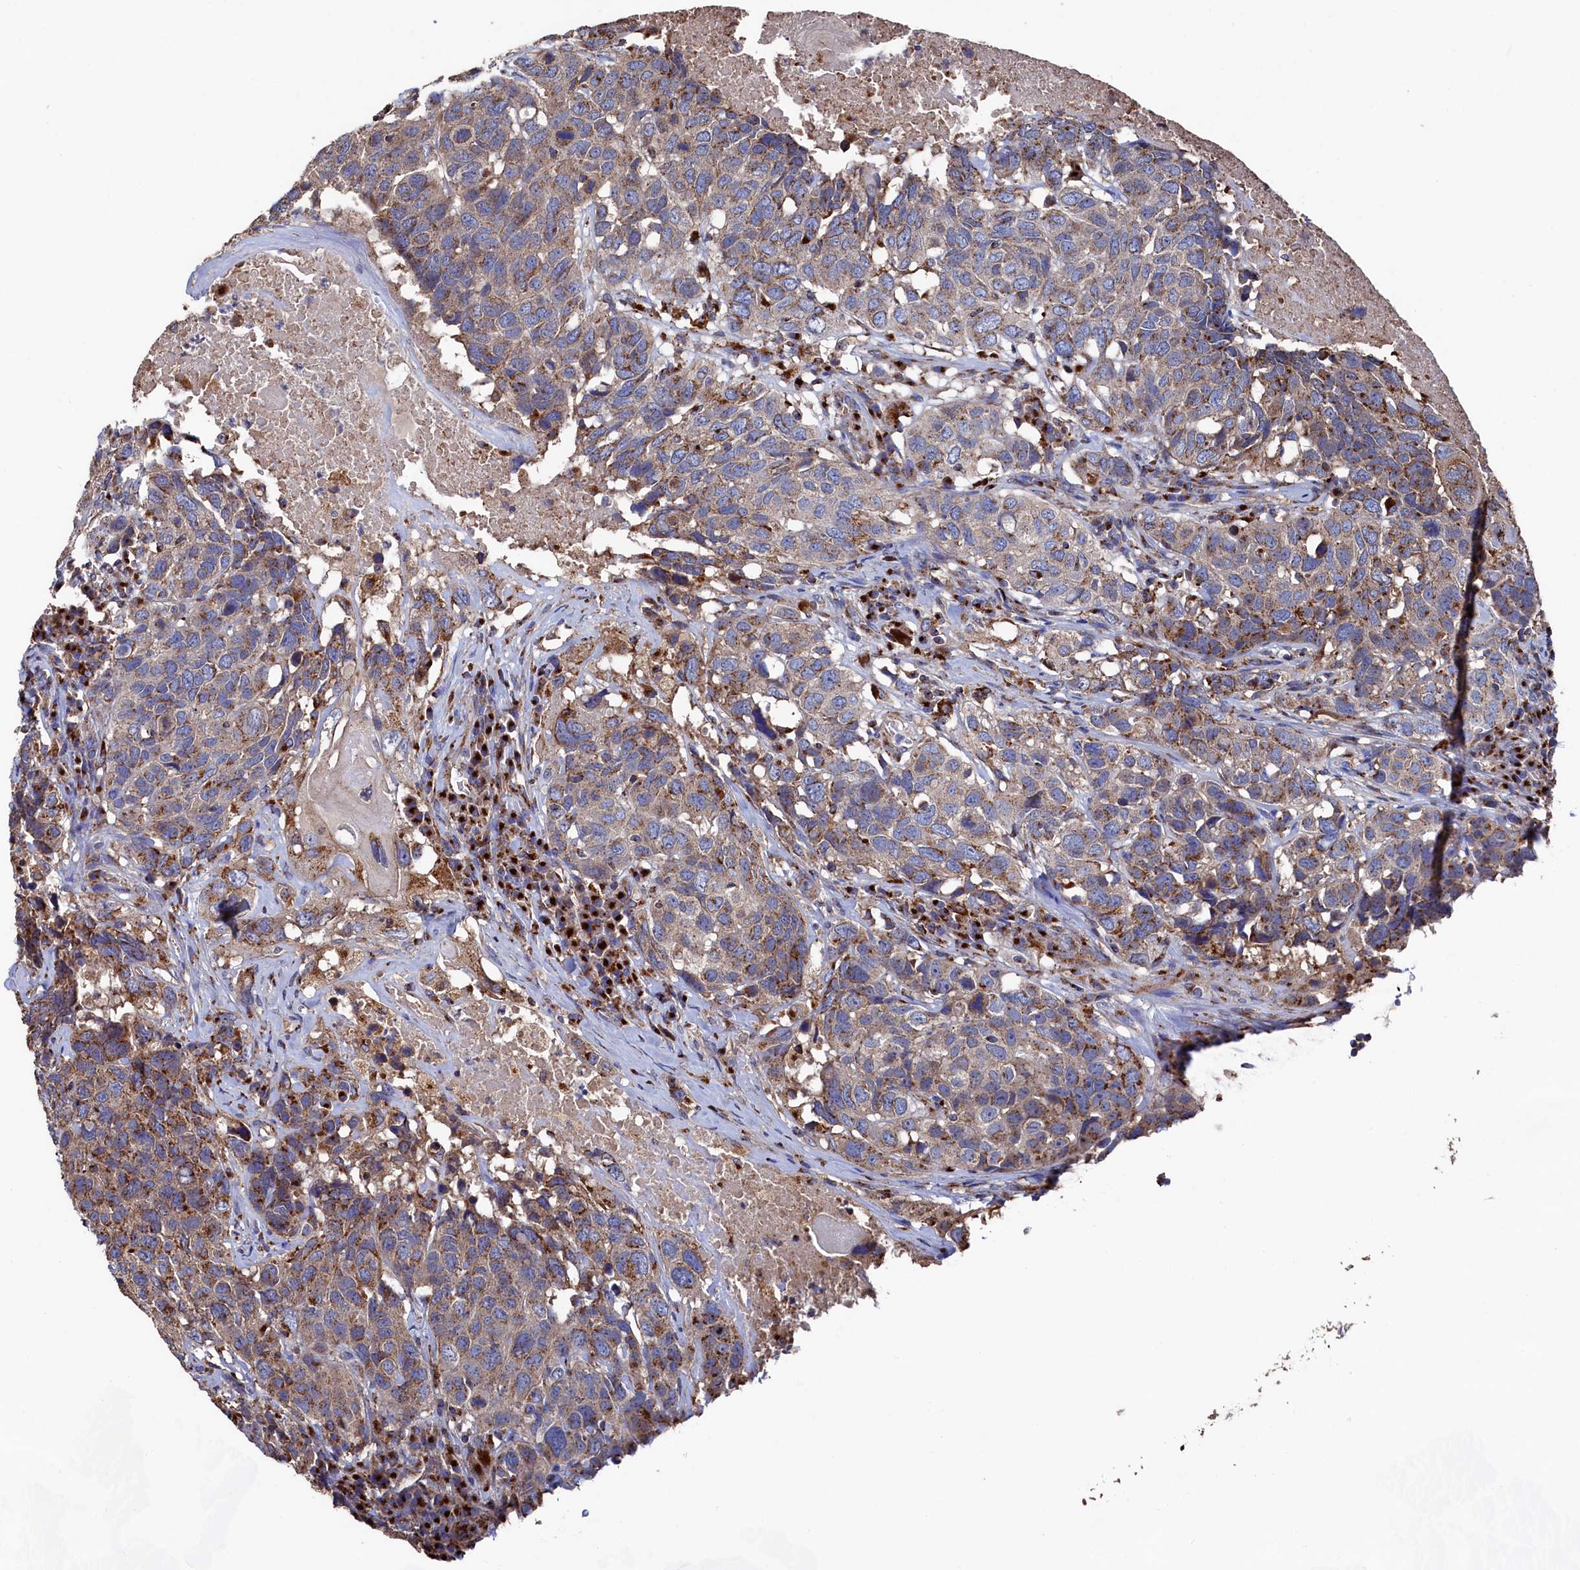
{"staining": {"intensity": "moderate", "quantity": "25%-75%", "location": "cytoplasmic/membranous"}, "tissue": "head and neck cancer", "cell_type": "Tumor cells", "image_type": "cancer", "snomed": [{"axis": "morphology", "description": "Squamous cell carcinoma, NOS"}, {"axis": "topography", "description": "Head-Neck"}], "caption": "Immunohistochemistry (IHC) micrograph of human head and neck squamous cell carcinoma stained for a protein (brown), which demonstrates medium levels of moderate cytoplasmic/membranous positivity in about 25%-75% of tumor cells.", "gene": "PRRC1", "patient": {"sex": "male", "age": 66}}